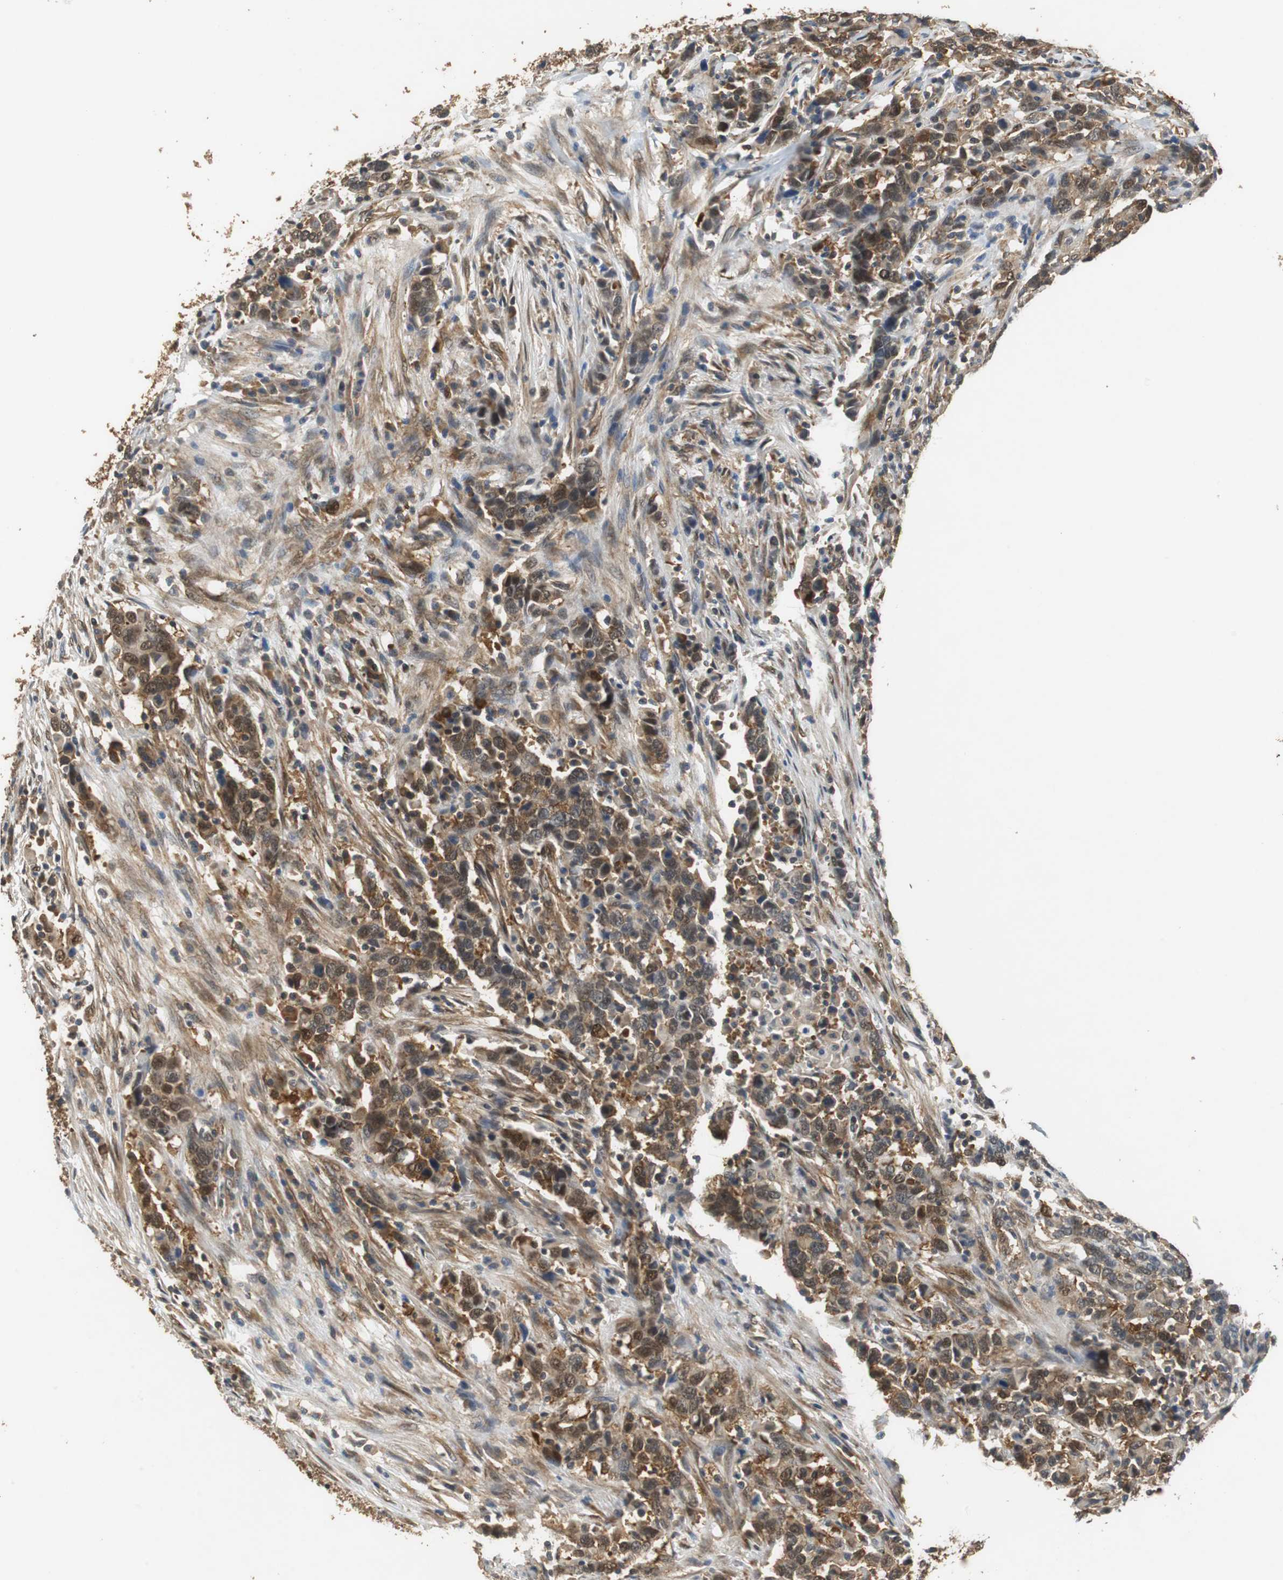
{"staining": {"intensity": "strong", "quantity": ">75%", "location": "cytoplasmic/membranous,nuclear"}, "tissue": "urothelial cancer", "cell_type": "Tumor cells", "image_type": "cancer", "snomed": [{"axis": "morphology", "description": "Urothelial carcinoma, High grade"}, {"axis": "topography", "description": "Urinary bladder"}], "caption": "Strong cytoplasmic/membranous and nuclear expression is seen in about >75% of tumor cells in urothelial carcinoma (high-grade).", "gene": "UBQLN2", "patient": {"sex": "male", "age": 61}}